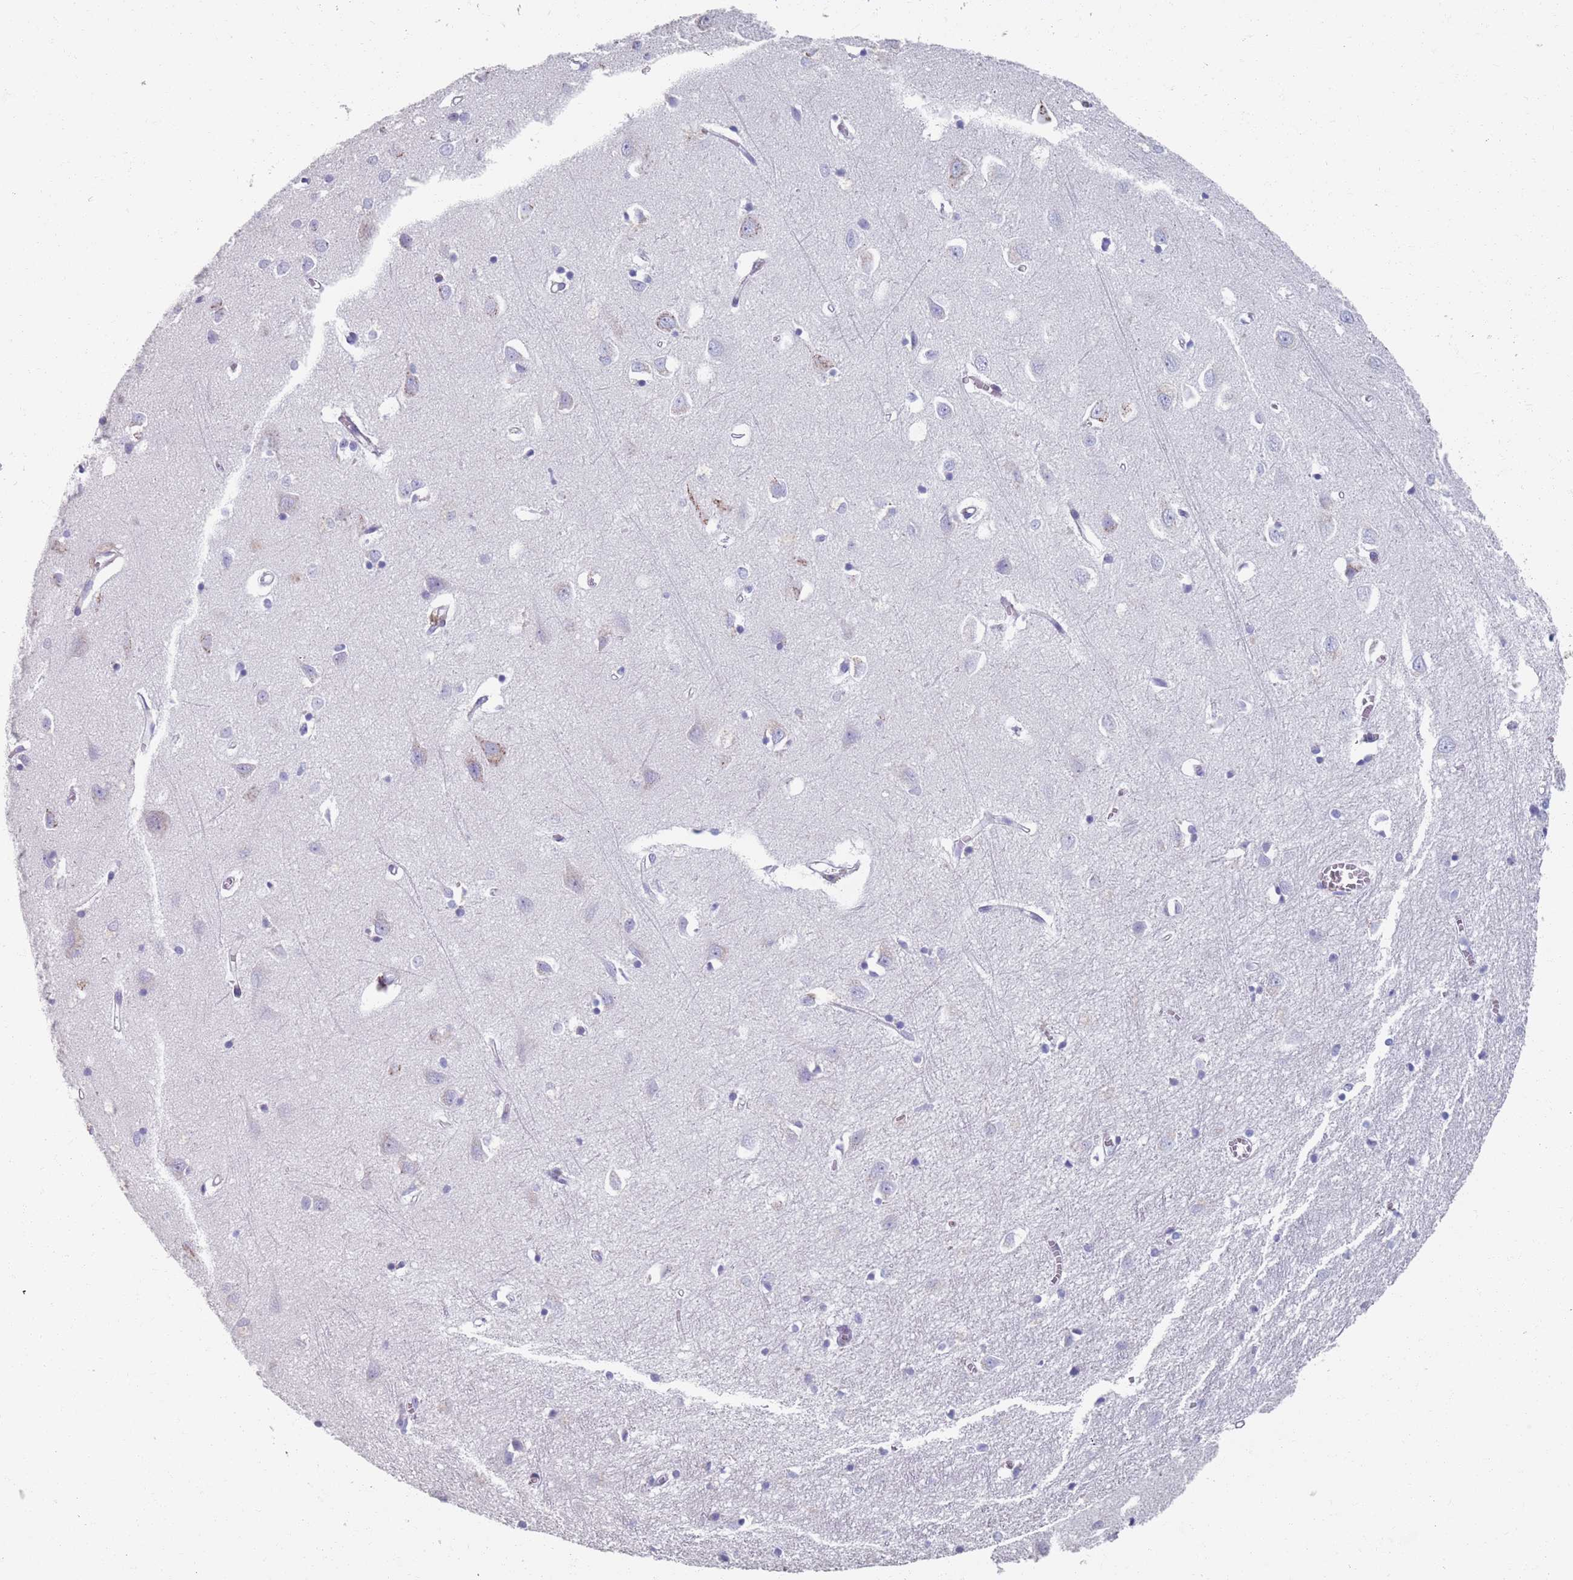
{"staining": {"intensity": "negative", "quantity": "none", "location": "none"}, "tissue": "cerebral cortex", "cell_type": "Endothelial cells", "image_type": "normal", "snomed": [{"axis": "morphology", "description": "Normal tissue, NOS"}, {"axis": "topography", "description": "Cerebral cortex"}], "caption": "Human cerebral cortex stained for a protein using immunohistochemistry demonstrates no staining in endothelial cells.", "gene": "PLOD1", "patient": {"sex": "female", "age": 64}}